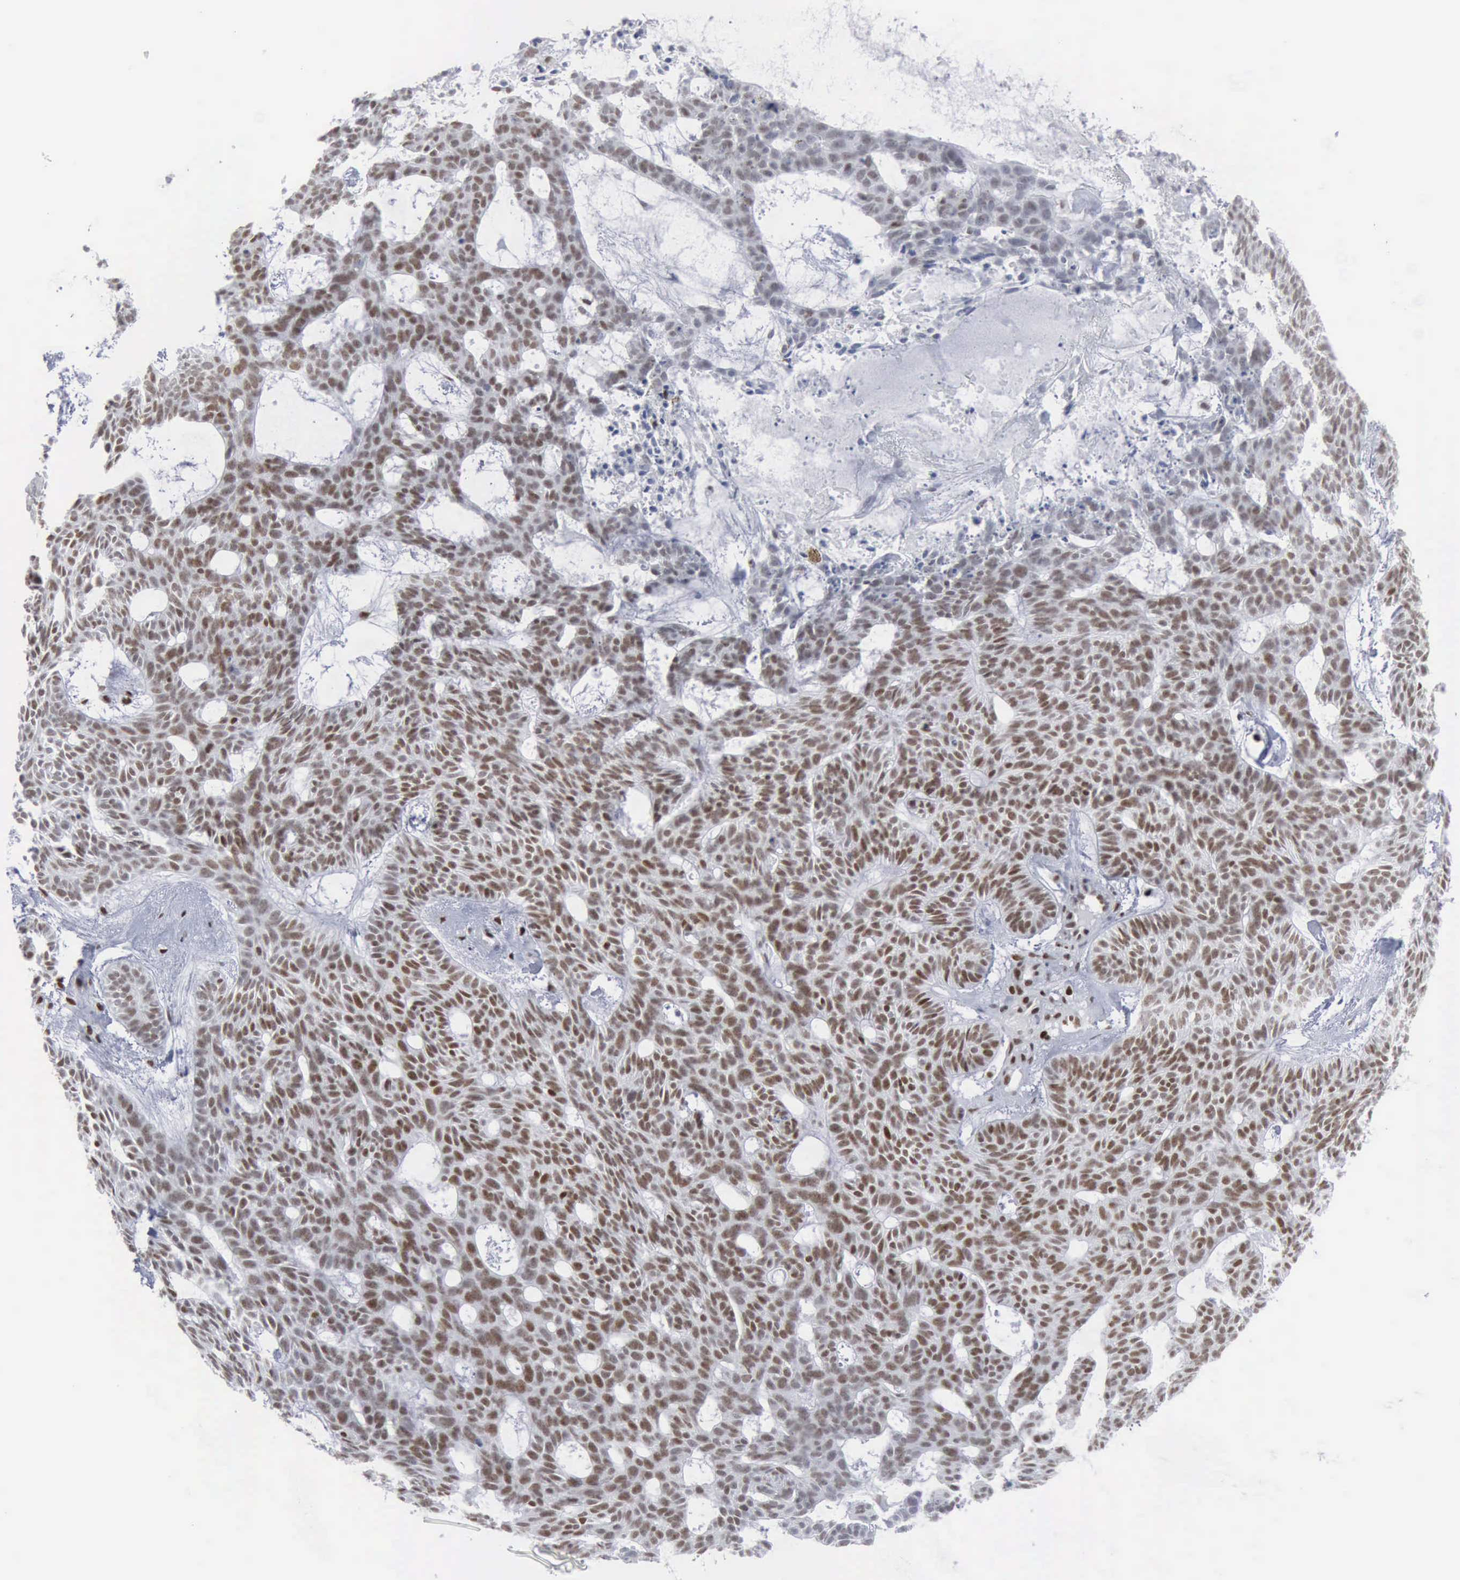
{"staining": {"intensity": "moderate", "quantity": ">75%", "location": "nuclear"}, "tissue": "skin cancer", "cell_type": "Tumor cells", "image_type": "cancer", "snomed": [{"axis": "morphology", "description": "Basal cell carcinoma"}, {"axis": "topography", "description": "Skin"}], "caption": "A brown stain shows moderate nuclear expression of a protein in skin cancer (basal cell carcinoma) tumor cells.", "gene": "XPA", "patient": {"sex": "male", "age": 75}}